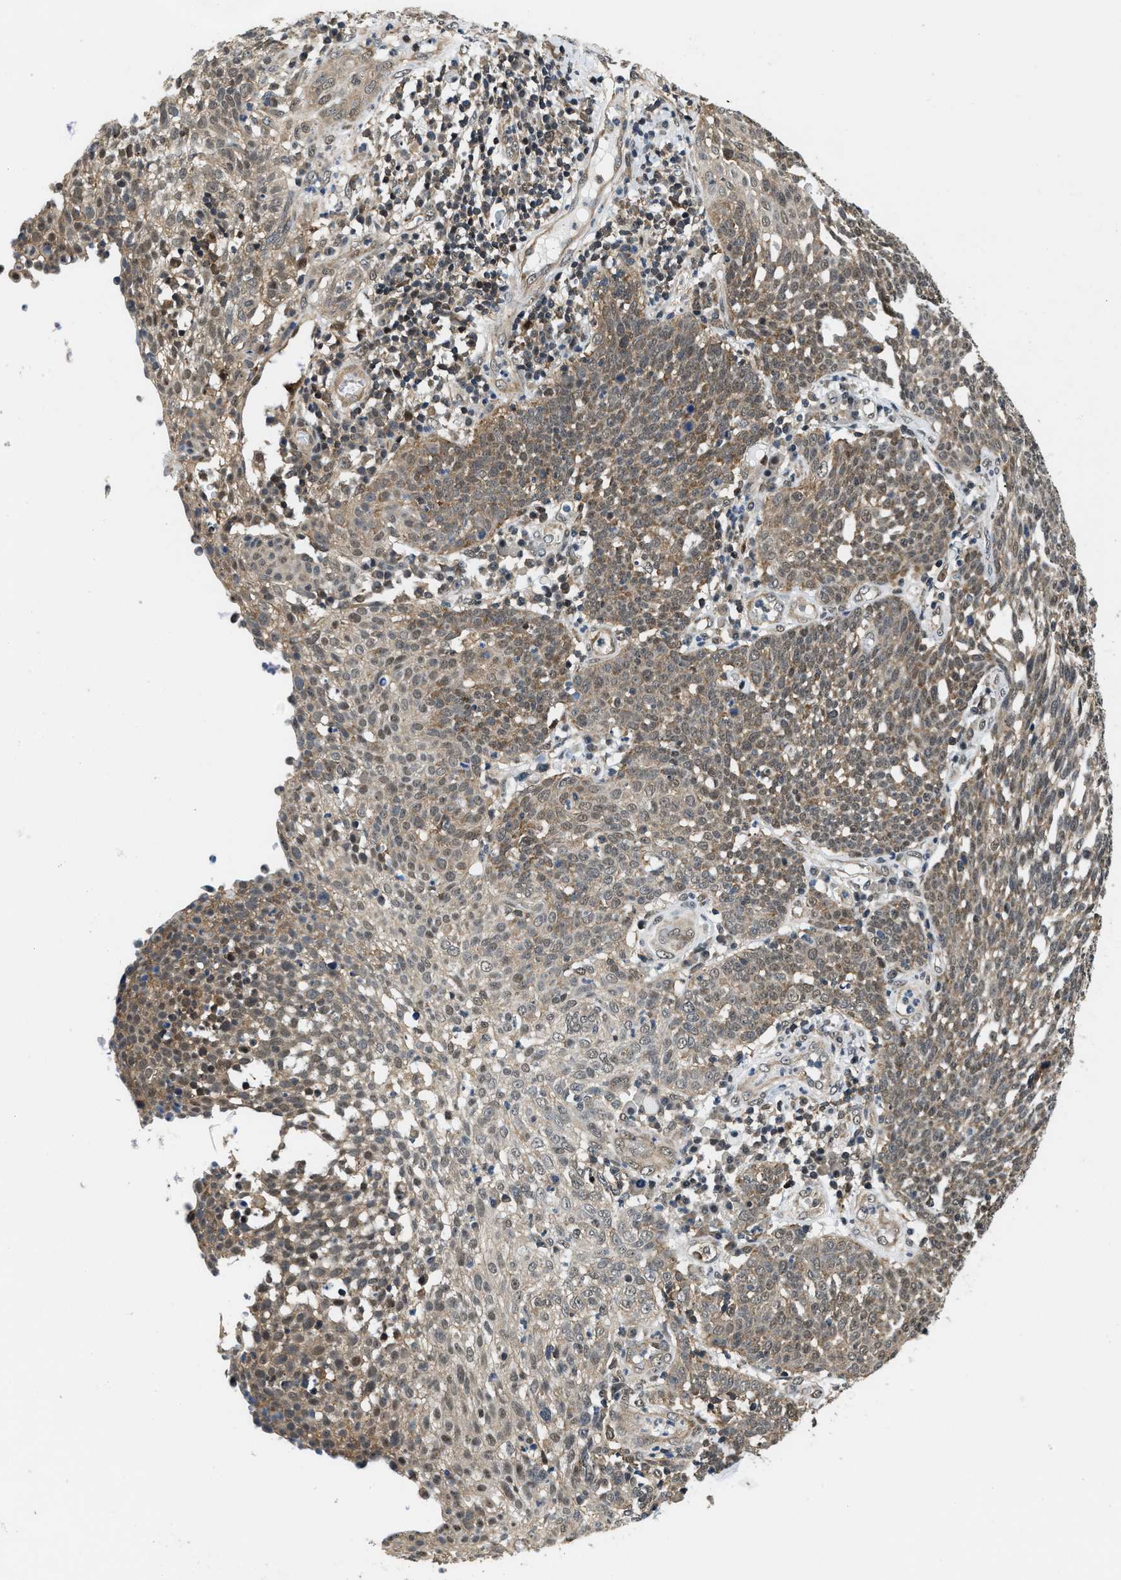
{"staining": {"intensity": "moderate", "quantity": ">75%", "location": "cytoplasmic/membranous"}, "tissue": "cervical cancer", "cell_type": "Tumor cells", "image_type": "cancer", "snomed": [{"axis": "morphology", "description": "Squamous cell carcinoma, NOS"}, {"axis": "topography", "description": "Cervix"}], "caption": "Protein analysis of cervical cancer (squamous cell carcinoma) tissue demonstrates moderate cytoplasmic/membranous positivity in approximately >75% of tumor cells. Nuclei are stained in blue.", "gene": "ATF7IP", "patient": {"sex": "female", "age": 34}}